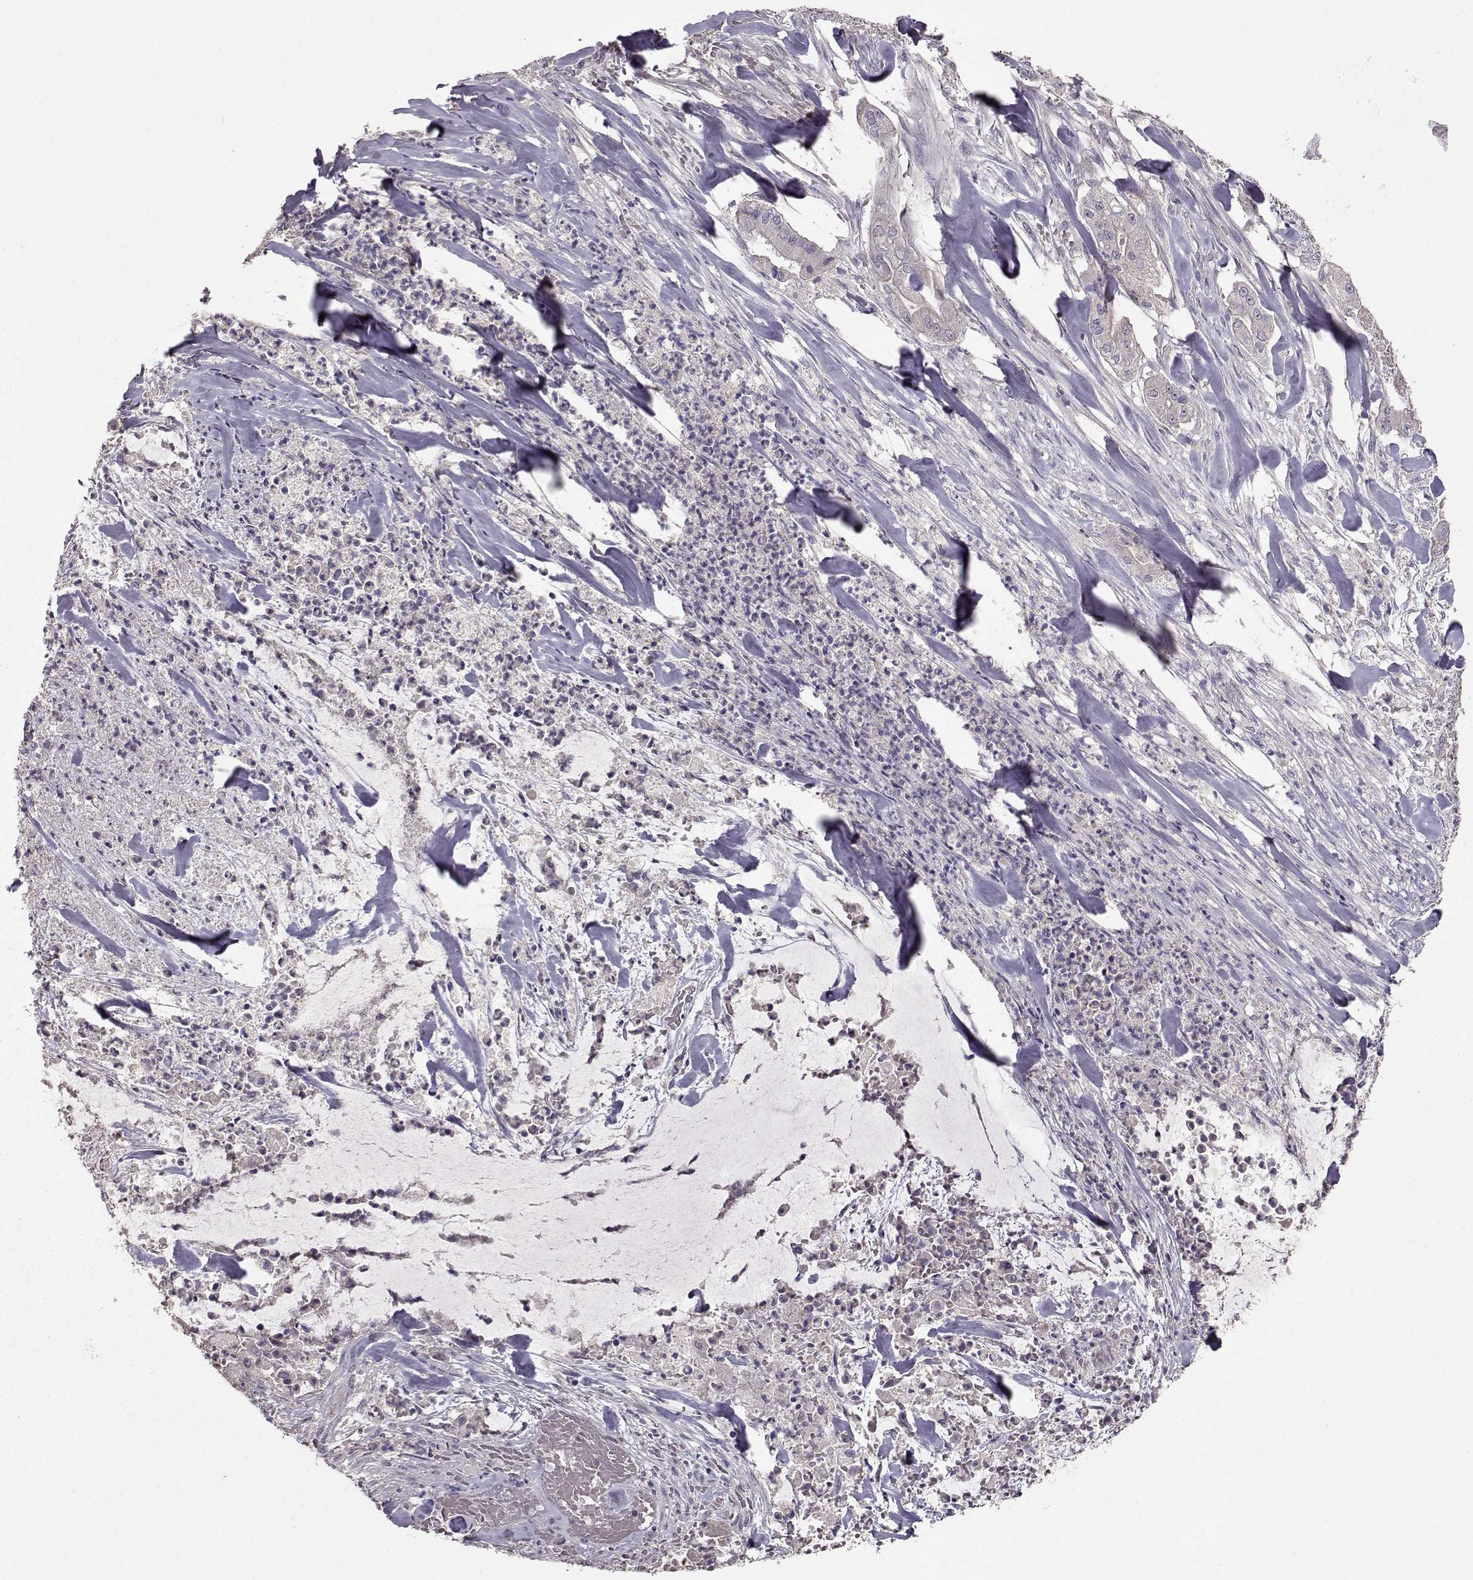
{"staining": {"intensity": "negative", "quantity": "none", "location": "none"}, "tissue": "pancreatic cancer", "cell_type": "Tumor cells", "image_type": "cancer", "snomed": [{"axis": "morphology", "description": "Normal tissue, NOS"}, {"axis": "morphology", "description": "Inflammation, NOS"}, {"axis": "morphology", "description": "Adenocarcinoma, NOS"}, {"axis": "topography", "description": "Pancreas"}], "caption": "Tumor cells are negative for protein expression in human pancreatic adenocarcinoma.", "gene": "PMCH", "patient": {"sex": "male", "age": 57}}